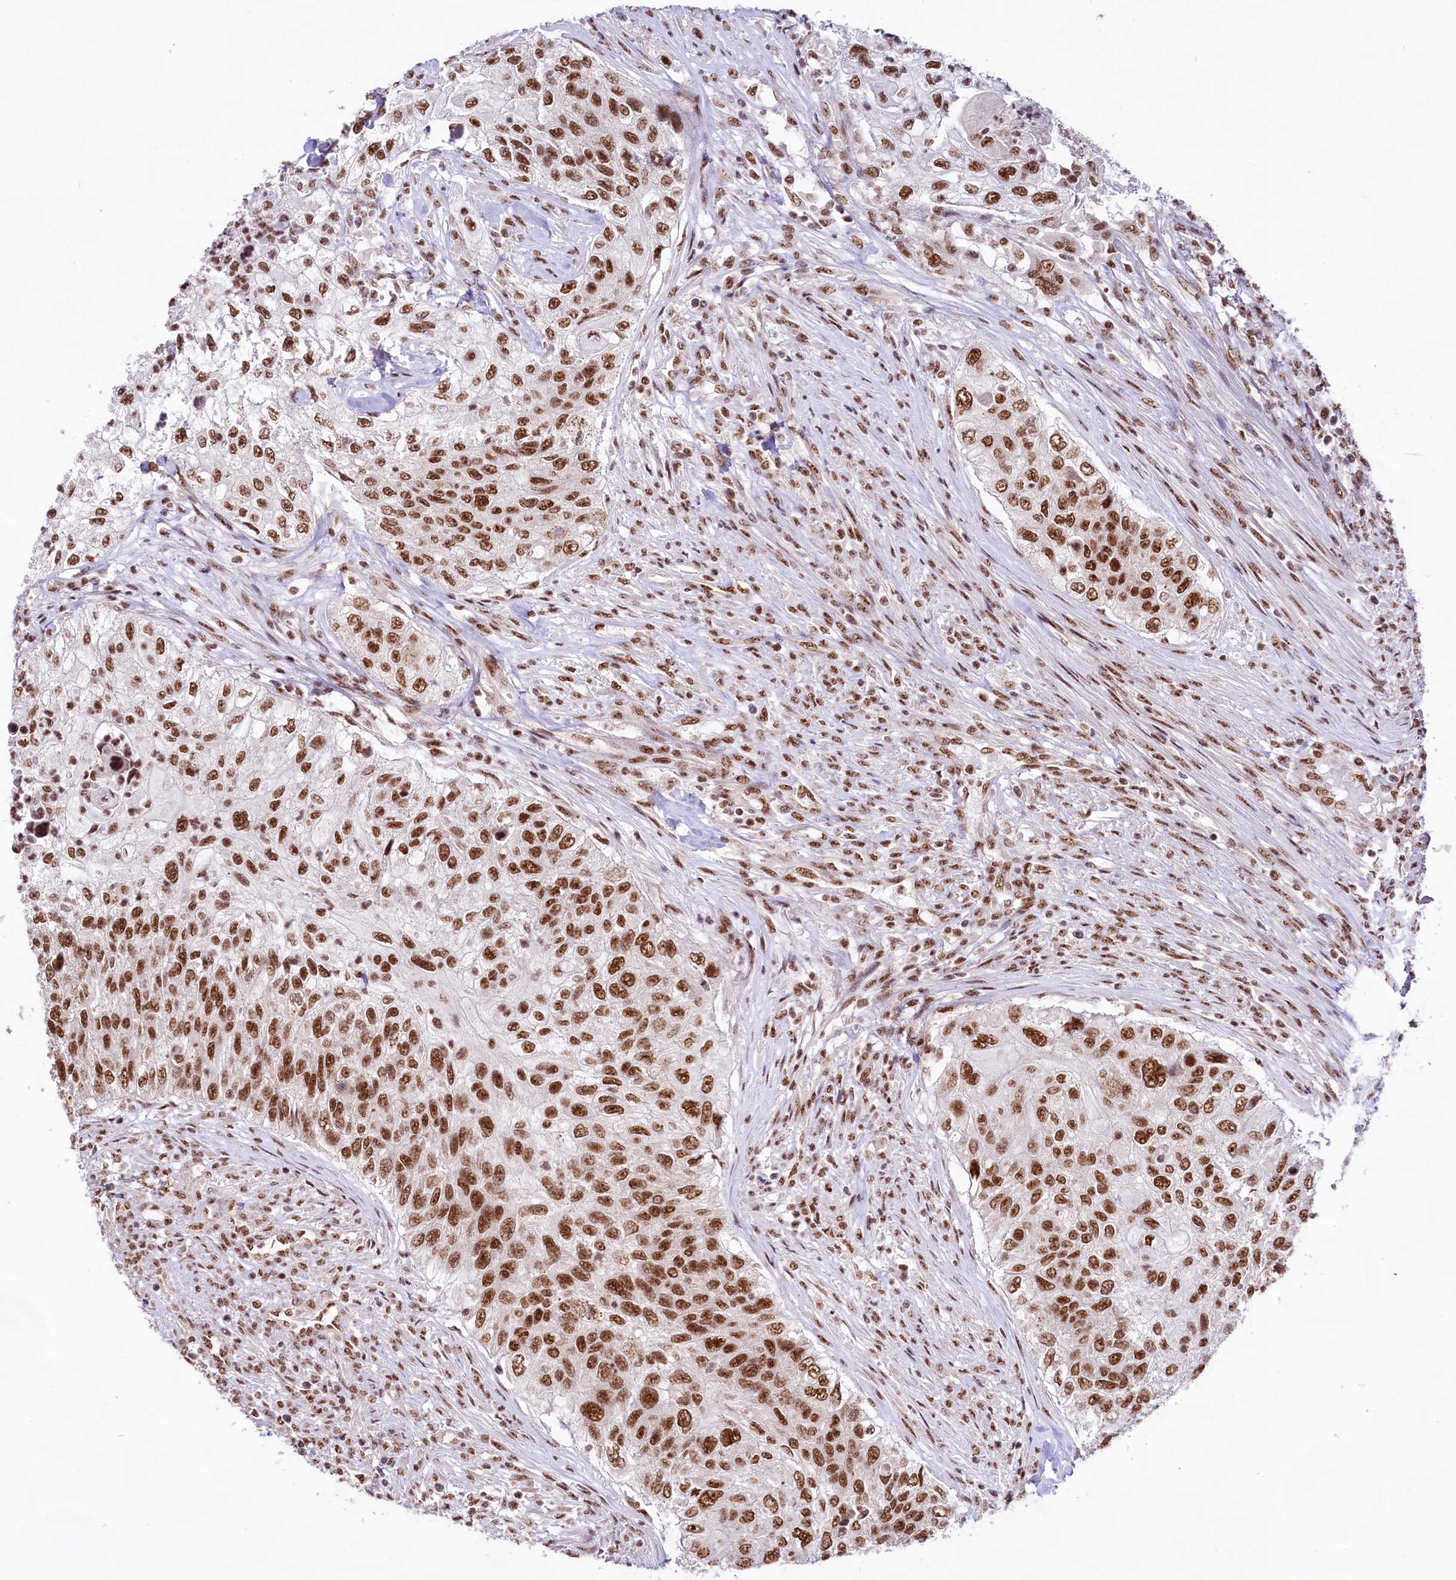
{"staining": {"intensity": "strong", "quantity": ">75%", "location": "nuclear"}, "tissue": "urothelial cancer", "cell_type": "Tumor cells", "image_type": "cancer", "snomed": [{"axis": "morphology", "description": "Urothelial carcinoma, High grade"}, {"axis": "topography", "description": "Urinary bladder"}], "caption": "Brown immunohistochemical staining in human urothelial cancer shows strong nuclear expression in approximately >75% of tumor cells.", "gene": "HIRA", "patient": {"sex": "female", "age": 60}}